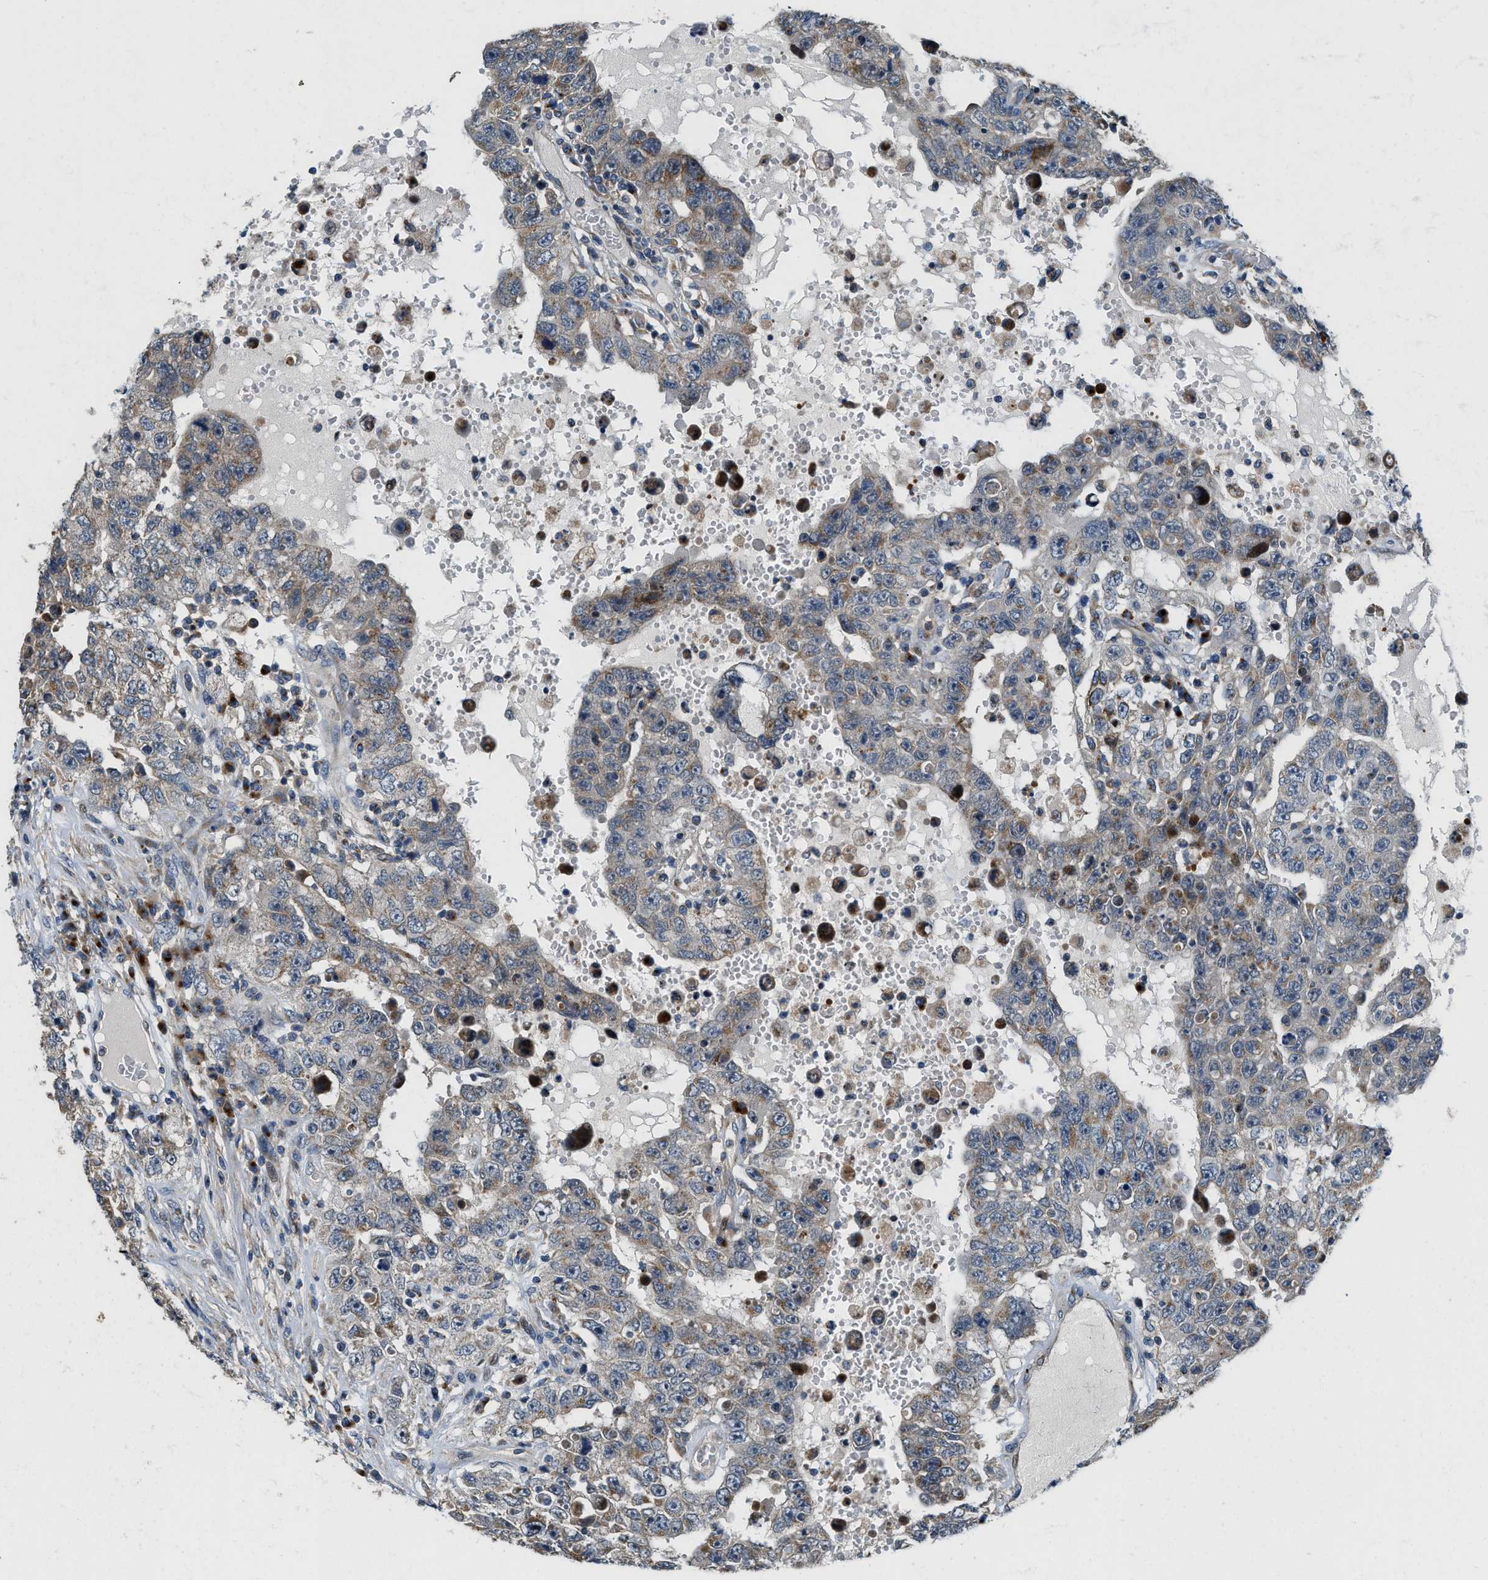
{"staining": {"intensity": "weak", "quantity": "25%-75%", "location": "cytoplasmic/membranous"}, "tissue": "testis cancer", "cell_type": "Tumor cells", "image_type": "cancer", "snomed": [{"axis": "morphology", "description": "Carcinoma, Embryonal, NOS"}, {"axis": "topography", "description": "Testis"}], "caption": "A brown stain shows weak cytoplasmic/membranous positivity of a protein in human testis embryonal carcinoma tumor cells.", "gene": "FUT8", "patient": {"sex": "male", "age": 26}}